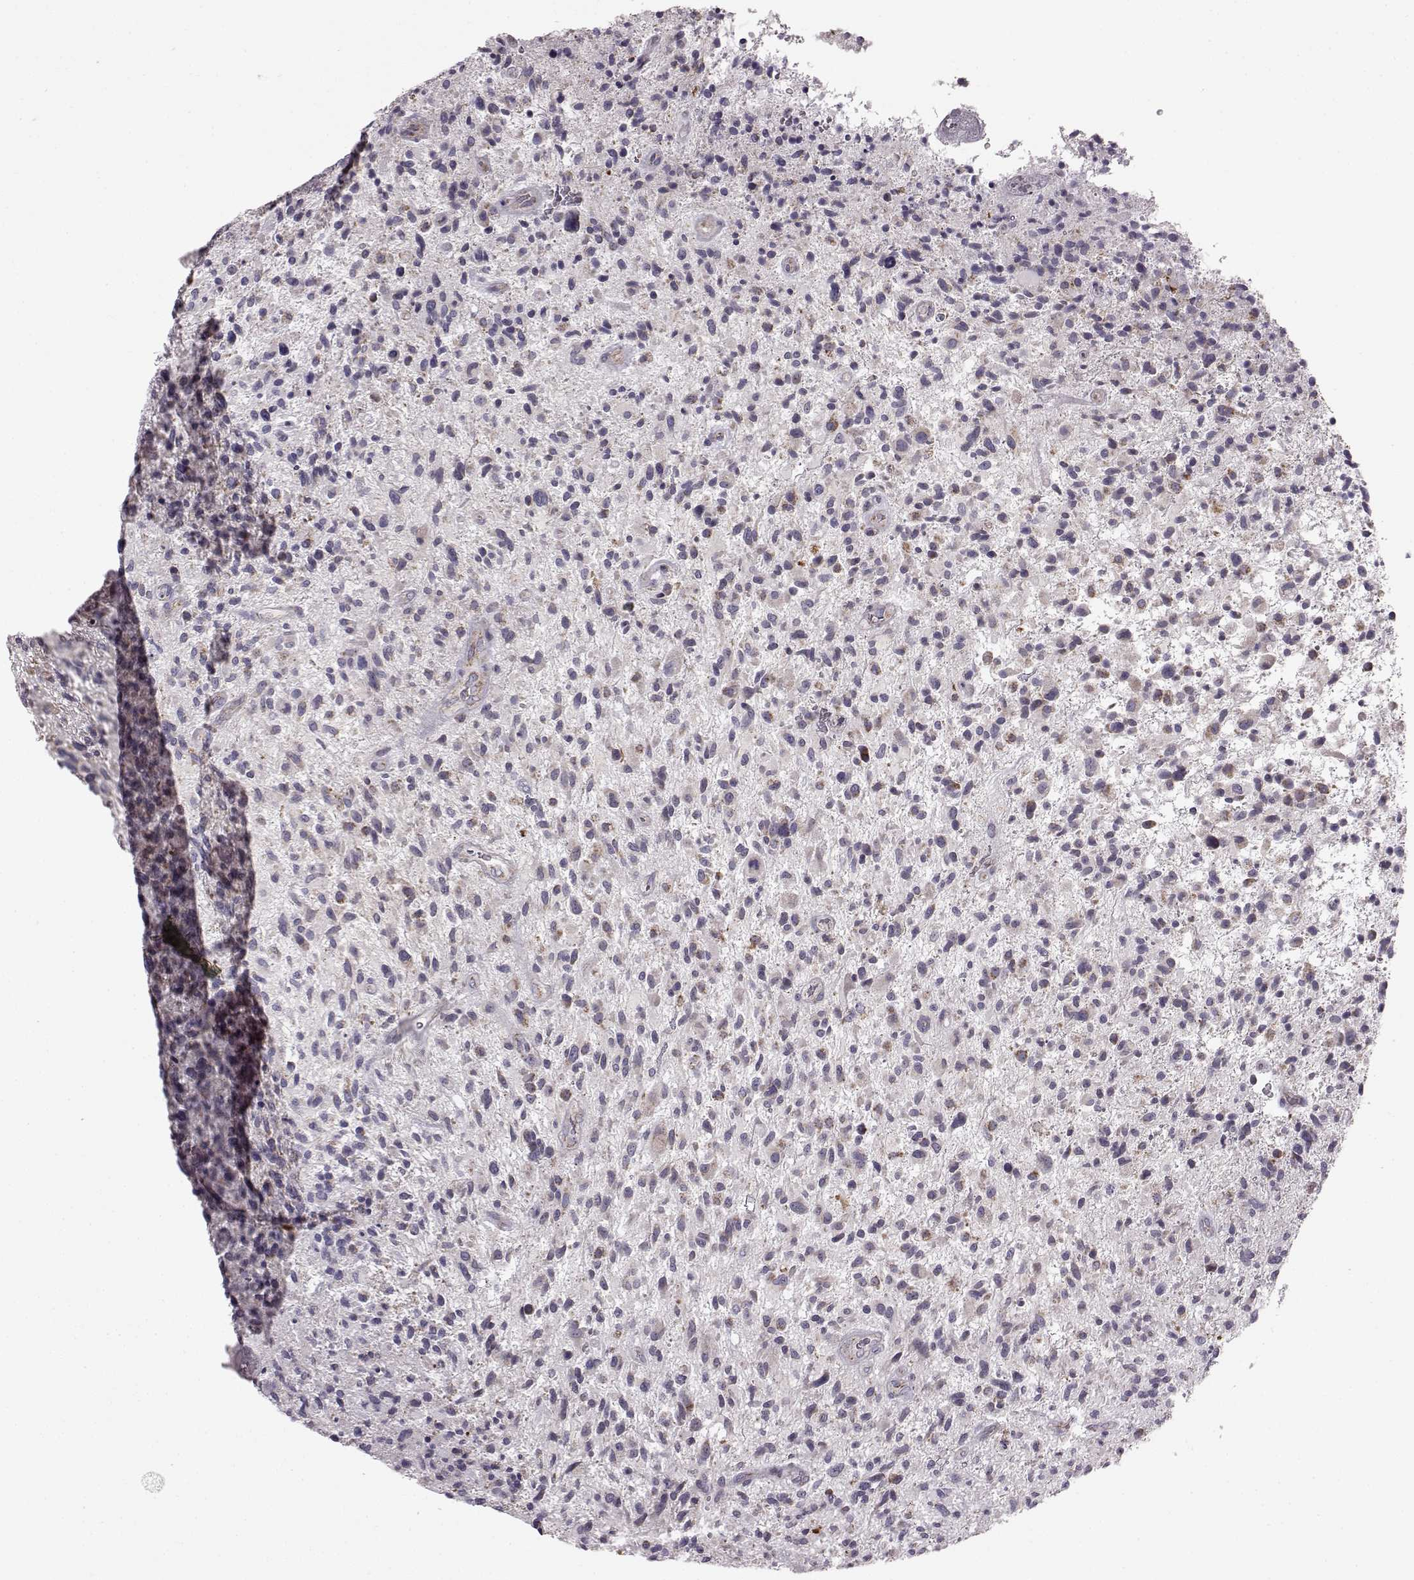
{"staining": {"intensity": "negative", "quantity": "none", "location": "none"}, "tissue": "glioma", "cell_type": "Tumor cells", "image_type": "cancer", "snomed": [{"axis": "morphology", "description": "Glioma, malignant, High grade"}, {"axis": "topography", "description": "Brain"}], "caption": "Tumor cells show no significant protein expression in malignant high-grade glioma. (DAB (3,3'-diaminobenzidine) immunohistochemistry with hematoxylin counter stain).", "gene": "FAM8A1", "patient": {"sex": "male", "age": 47}}